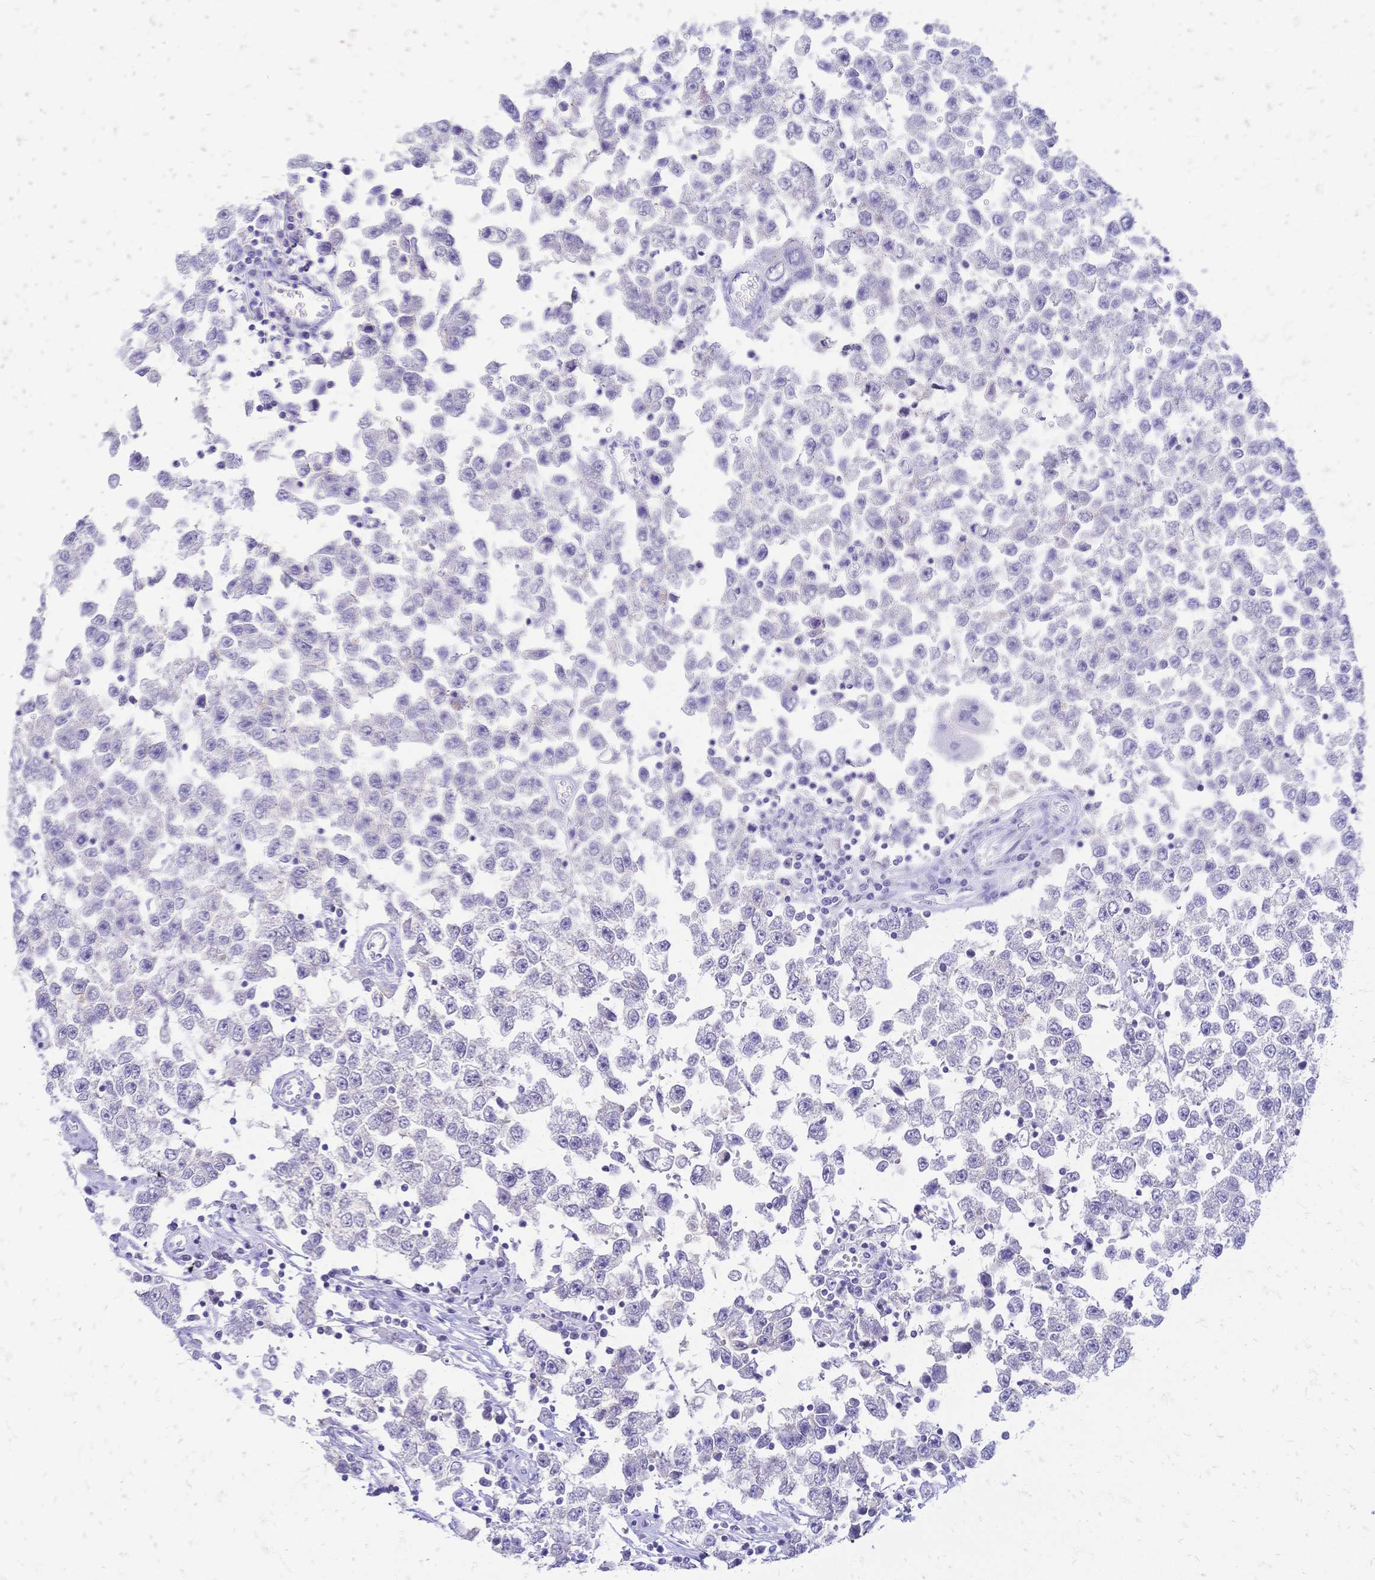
{"staining": {"intensity": "negative", "quantity": "none", "location": "none"}, "tissue": "testis cancer", "cell_type": "Tumor cells", "image_type": "cancer", "snomed": [{"axis": "morphology", "description": "Seminoma, NOS"}, {"axis": "topography", "description": "Testis"}], "caption": "An immunohistochemistry (IHC) histopathology image of testis cancer is shown. There is no staining in tumor cells of testis cancer.", "gene": "FA2H", "patient": {"sex": "male", "age": 34}}